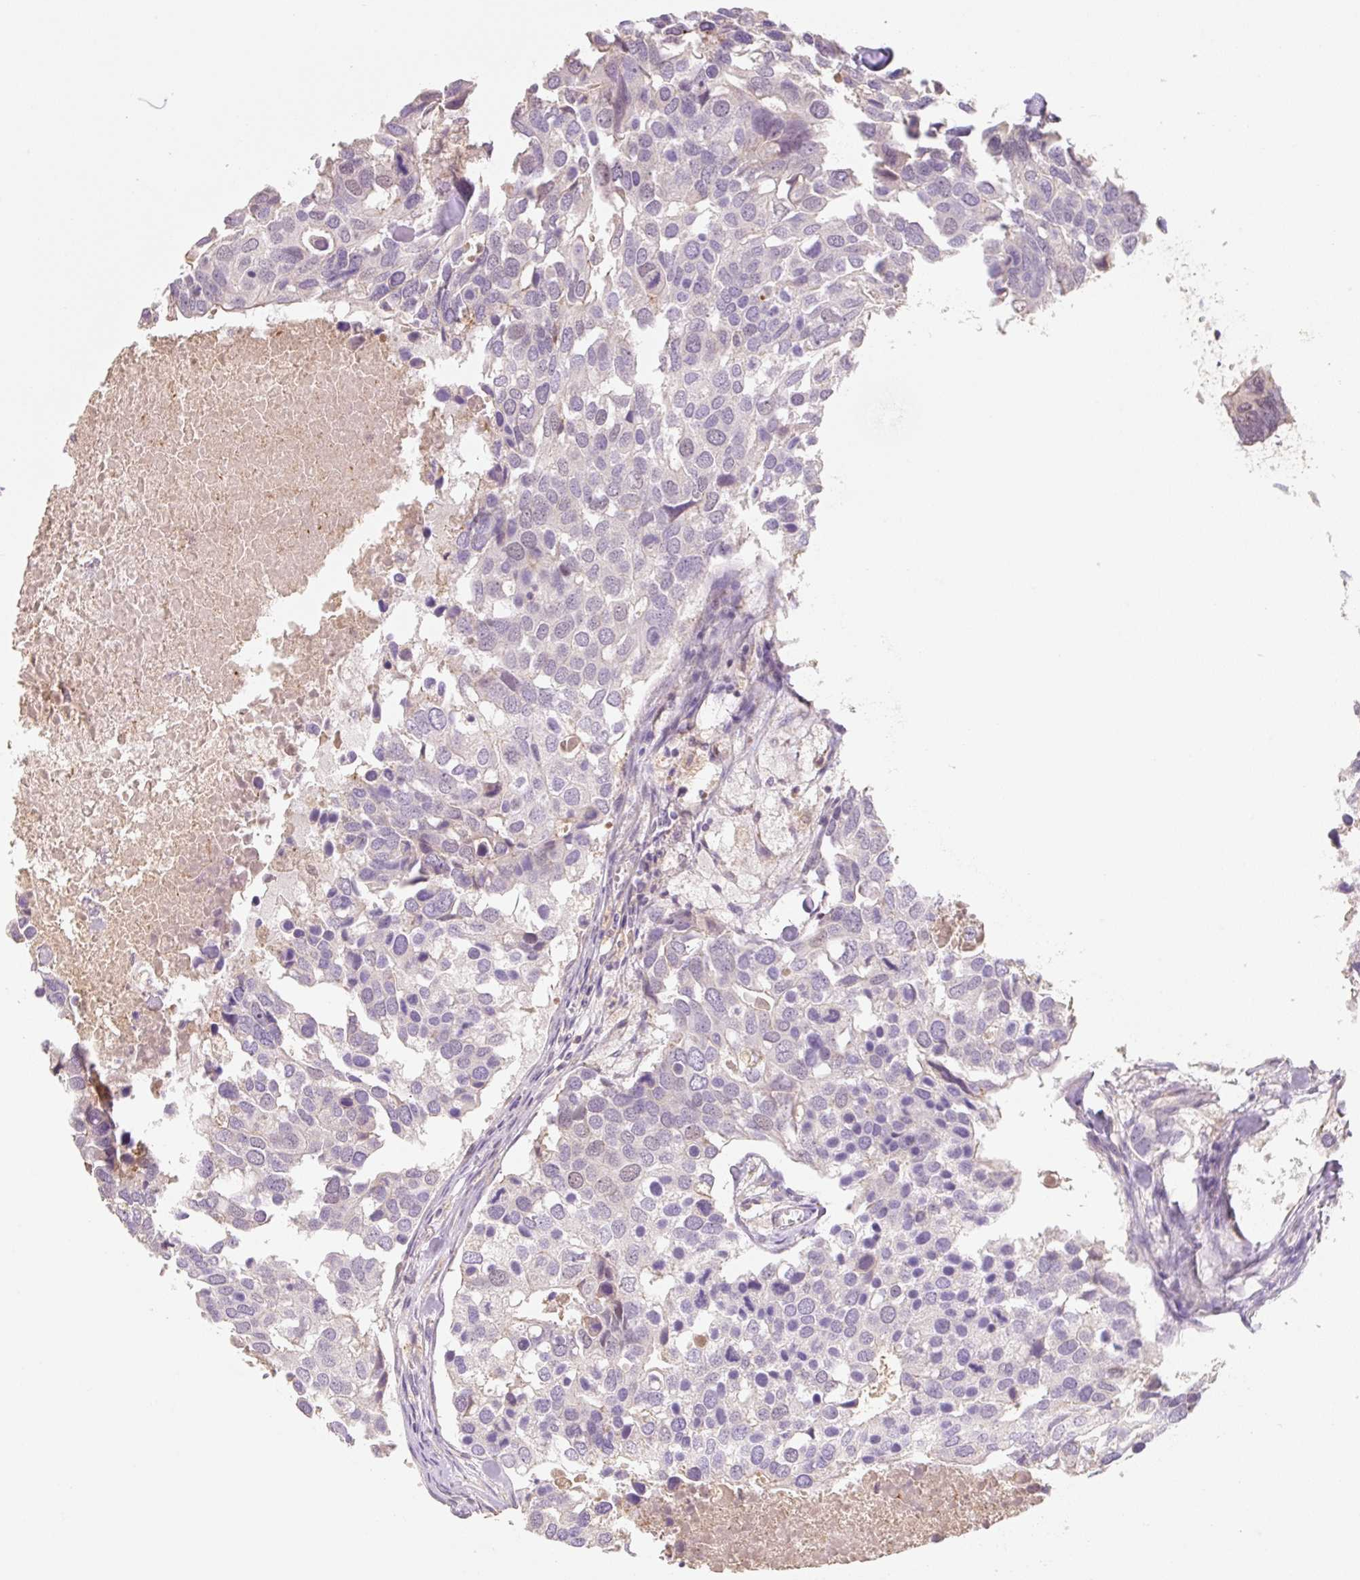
{"staining": {"intensity": "negative", "quantity": "none", "location": "none"}, "tissue": "breast cancer", "cell_type": "Tumor cells", "image_type": "cancer", "snomed": [{"axis": "morphology", "description": "Duct carcinoma"}, {"axis": "topography", "description": "Breast"}], "caption": "IHC micrograph of neoplastic tissue: human breast intraductal carcinoma stained with DAB shows no significant protein expression in tumor cells.", "gene": "MIA2", "patient": {"sex": "female", "age": 83}}